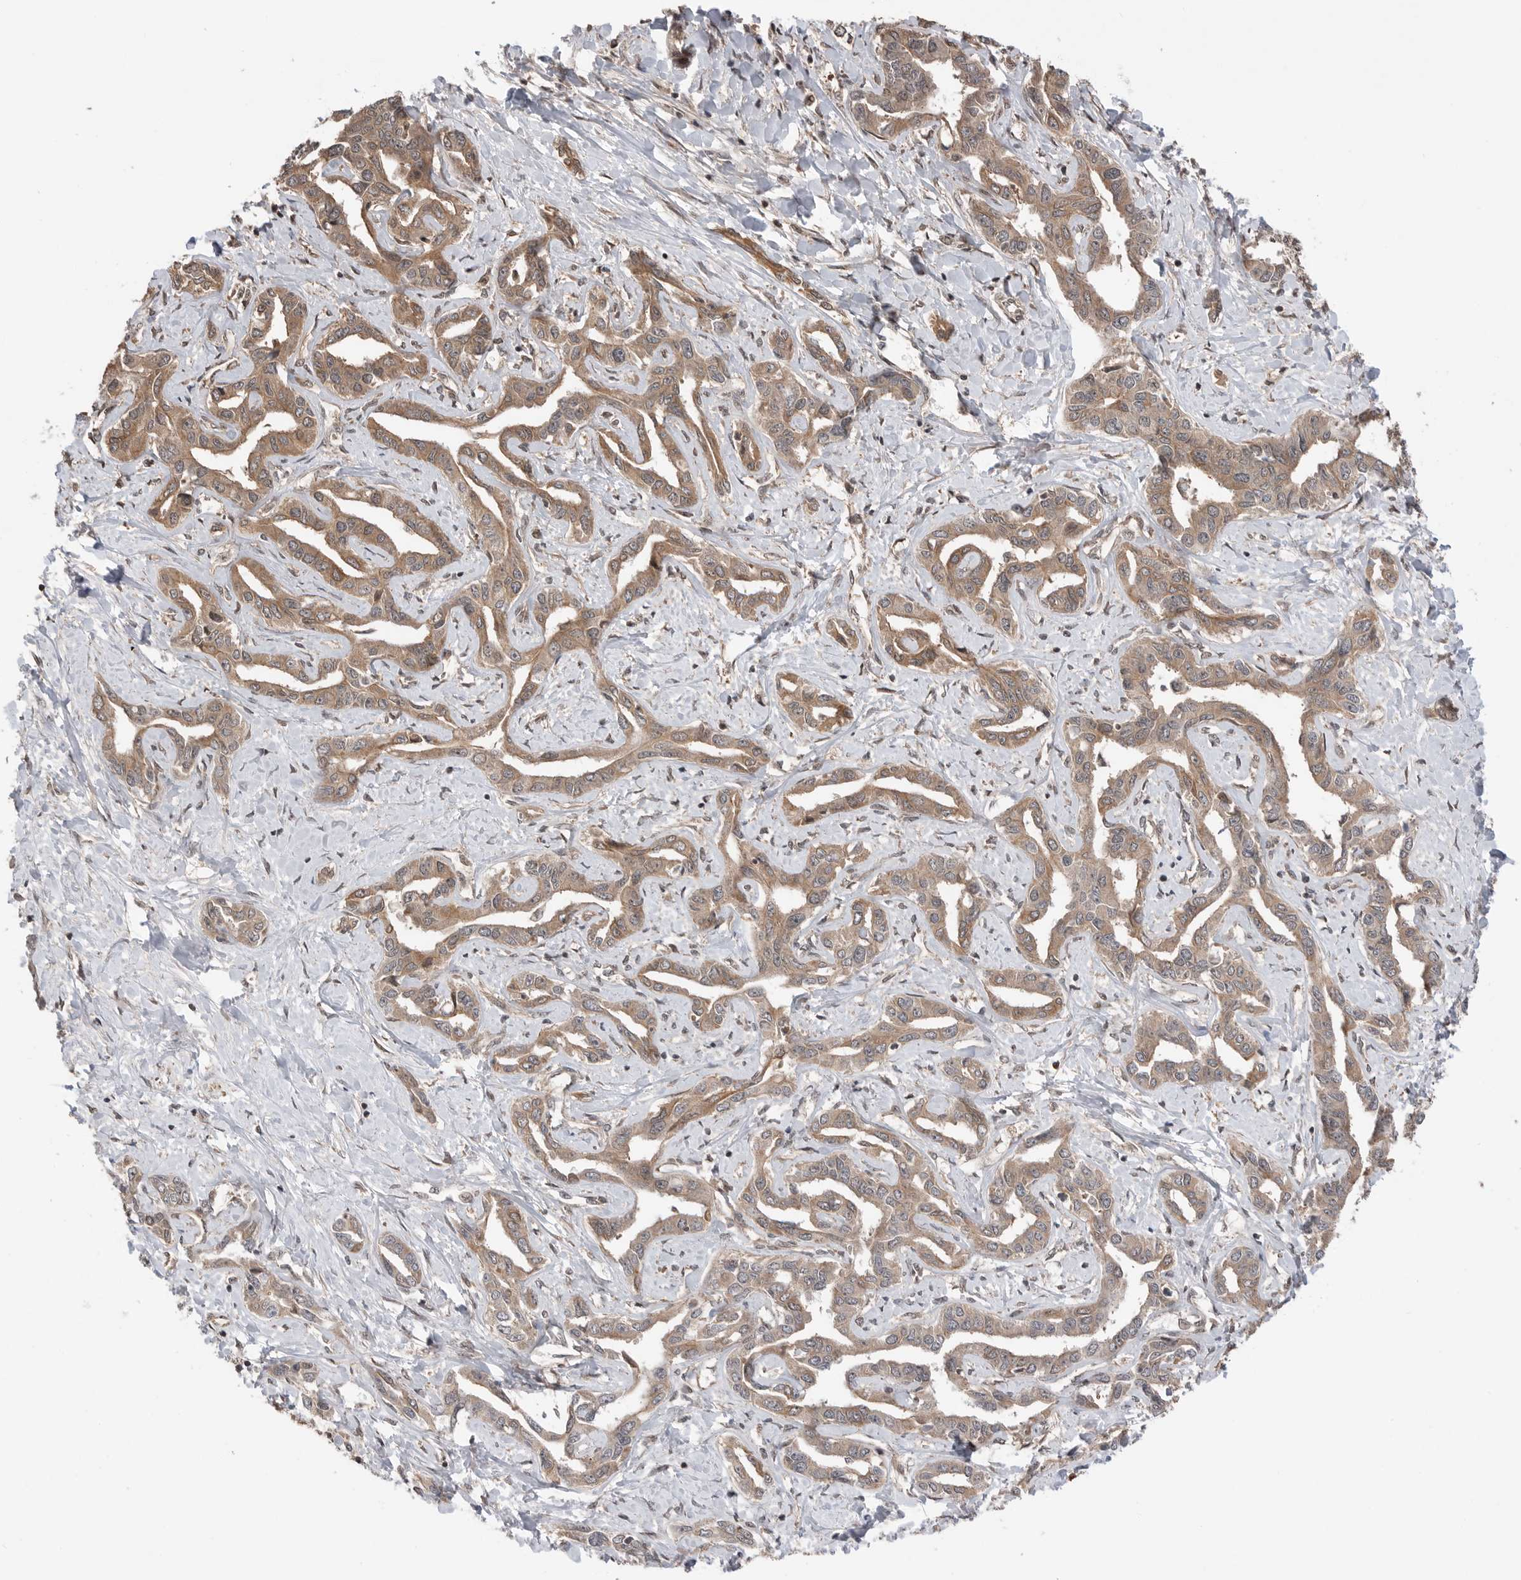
{"staining": {"intensity": "moderate", "quantity": ">75%", "location": "cytoplasmic/membranous"}, "tissue": "liver cancer", "cell_type": "Tumor cells", "image_type": "cancer", "snomed": [{"axis": "morphology", "description": "Cholangiocarcinoma"}, {"axis": "topography", "description": "Liver"}], "caption": "A photomicrograph showing moderate cytoplasmic/membranous expression in approximately >75% of tumor cells in liver cholangiocarcinoma, as visualized by brown immunohistochemical staining.", "gene": "PEAK1", "patient": {"sex": "male", "age": 59}}